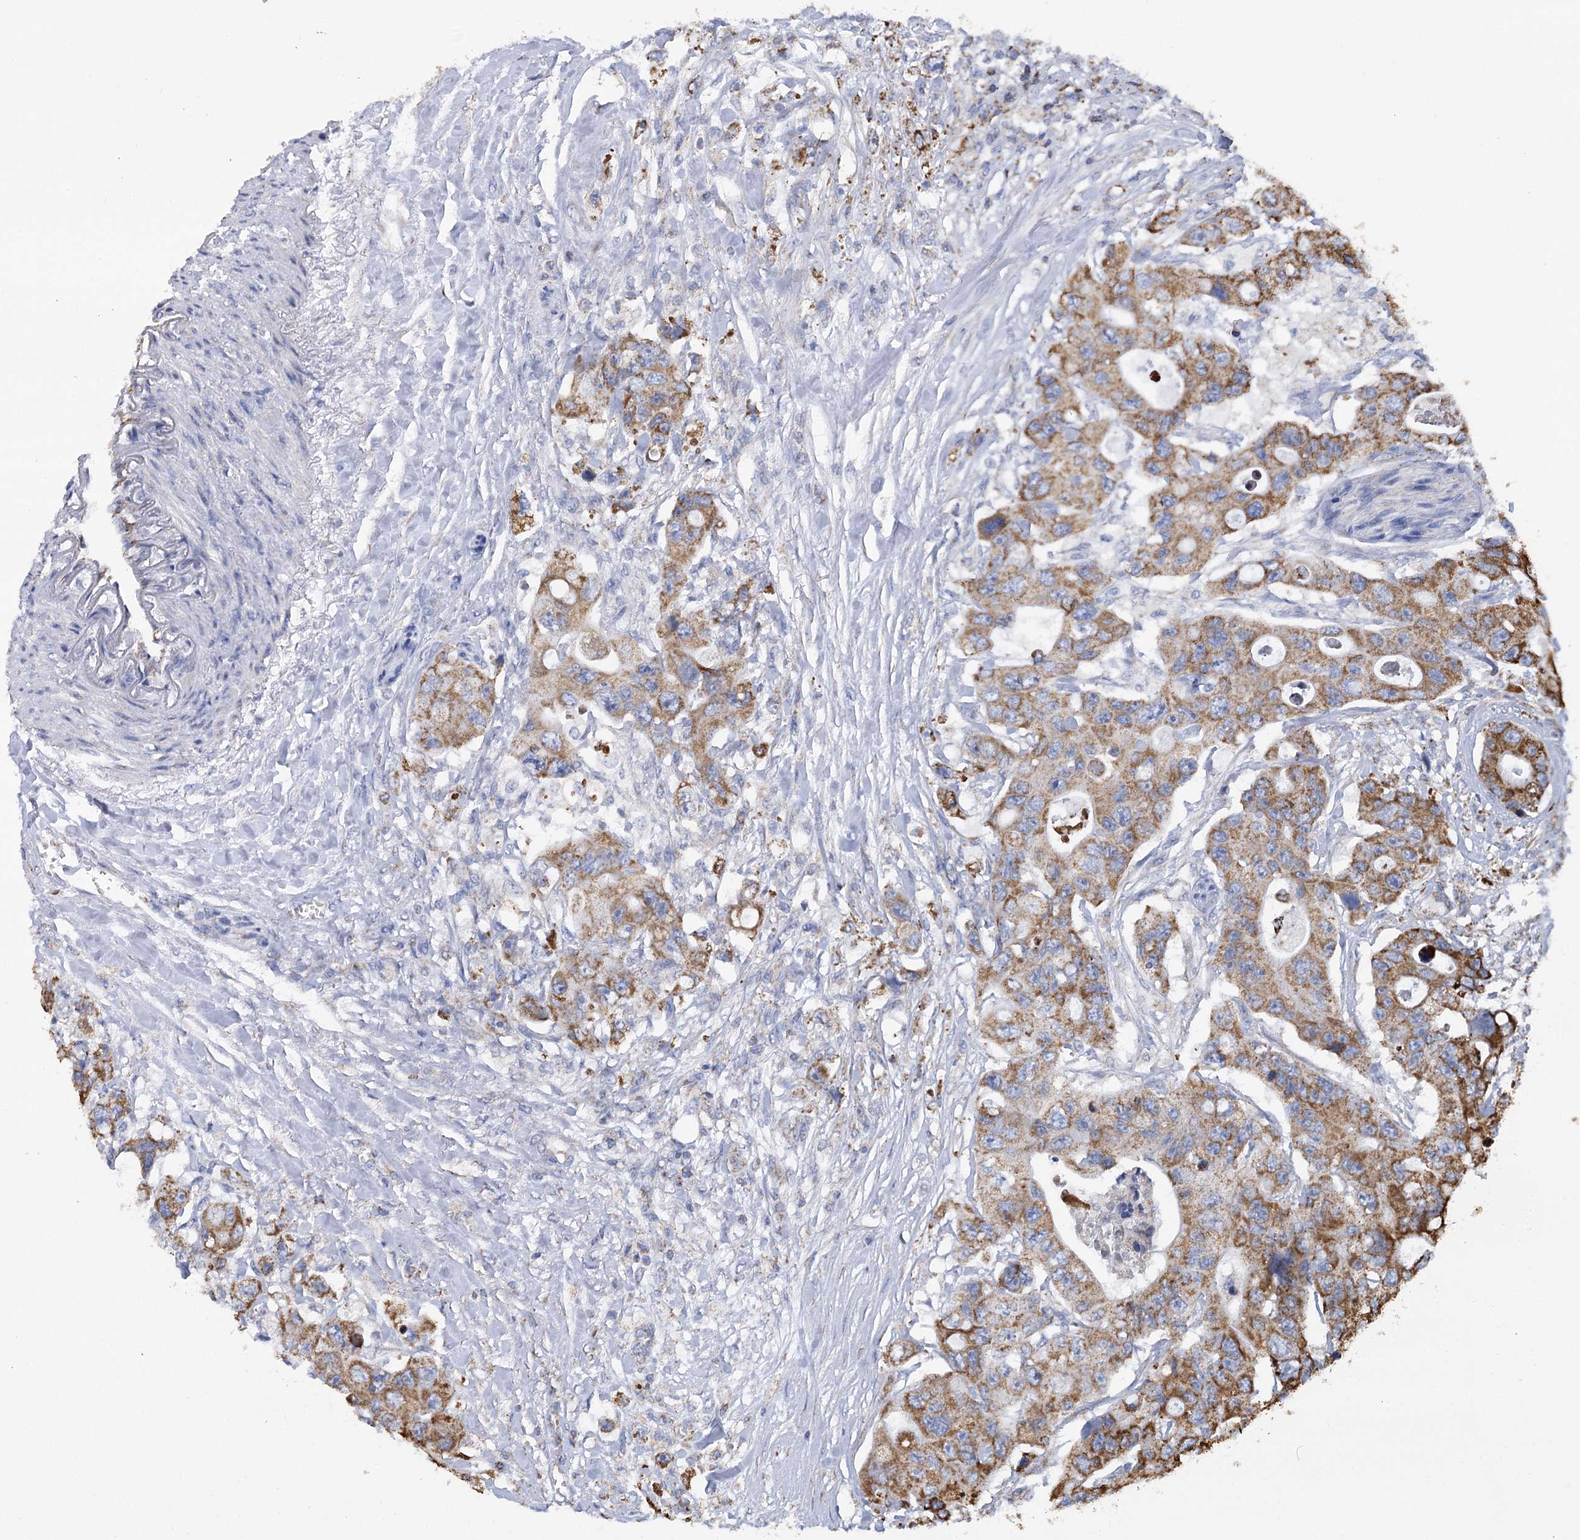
{"staining": {"intensity": "moderate", "quantity": ">75%", "location": "cytoplasmic/membranous"}, "tissue": "colorectal cancer", "cell_type": "Tumor cells", "image_type": "cancer", "snomed": [{"axis": "morphology", "description": "Adenocarcinoma, NOS"}, {"axis": "topography", "description": "Colon"}], "caption": "About >75% of tumor cells in human adenocarcinoma (colorectal) demonstrate moderate cytoplasmic/membranous protein staining as visualized by brown immunohistochemical staining.", "gene": "CCDC73", "patient": {"sex": "female", "age": 46}}